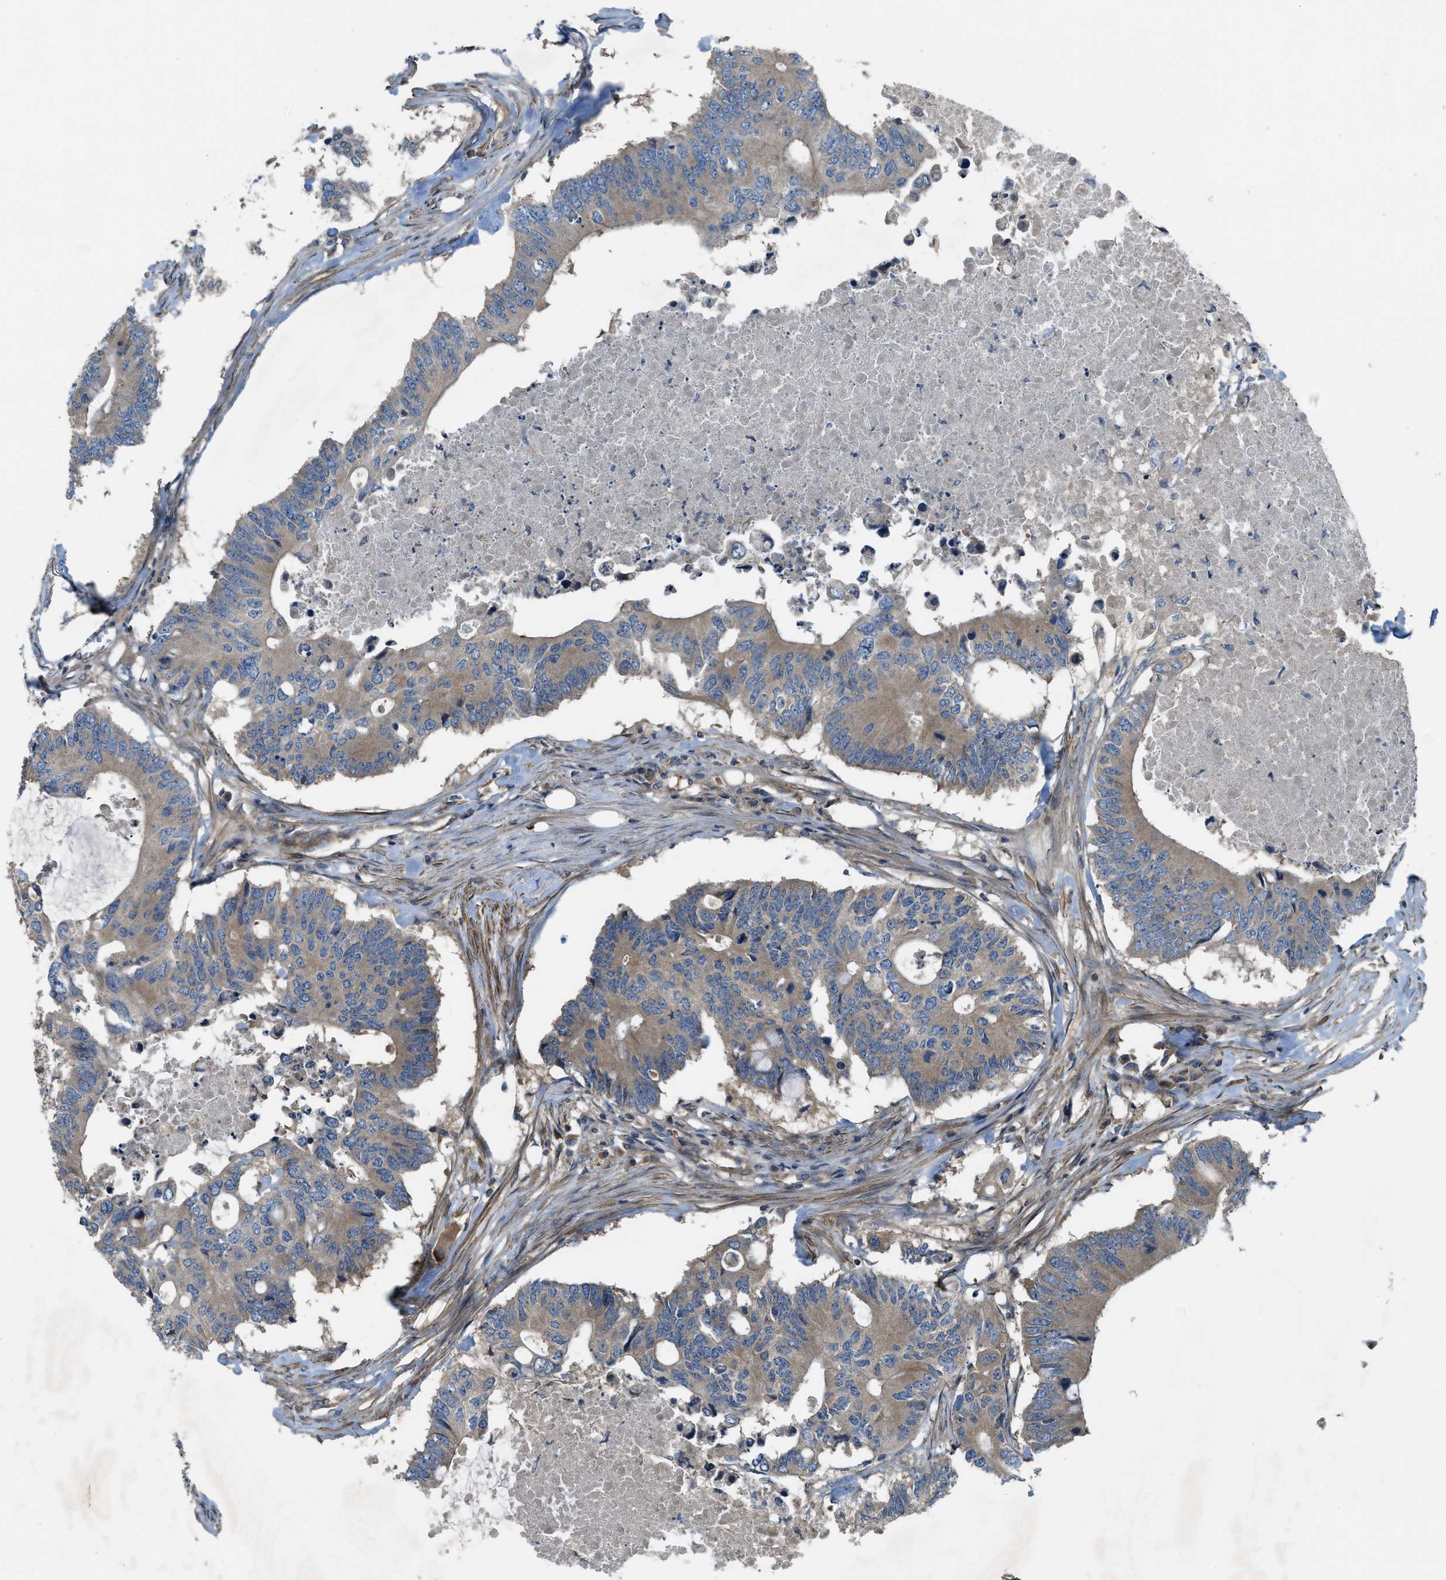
{"staining": {"intensity": "moderate", "quantity": ">75%", "location": "cytoplasmic/membranous"}, "tissue": "colorectal cancer", "cell_type": "Tumor cells", "image_type": "cancer", "snomed": [{"axis": "morphology", "description": "Adenocarcinoma, NOS"}, {"axis": "topography", "description": "Colon"}], "caption": "An immunohistochemistry photomicrograph of tumor tissue is shown. Protein staining in brown highlights moderate cytoplasmic/membranous positivity in colorectal adenocarcinoma within tumor cells. The staining was performed using DAB to visualize the protein expression in brown, while the nuclei were stained in blue with hematoxylin (Magnification: 20x).", "gene": "VEZT", "patient": {"sex": "male", "age": 71}}